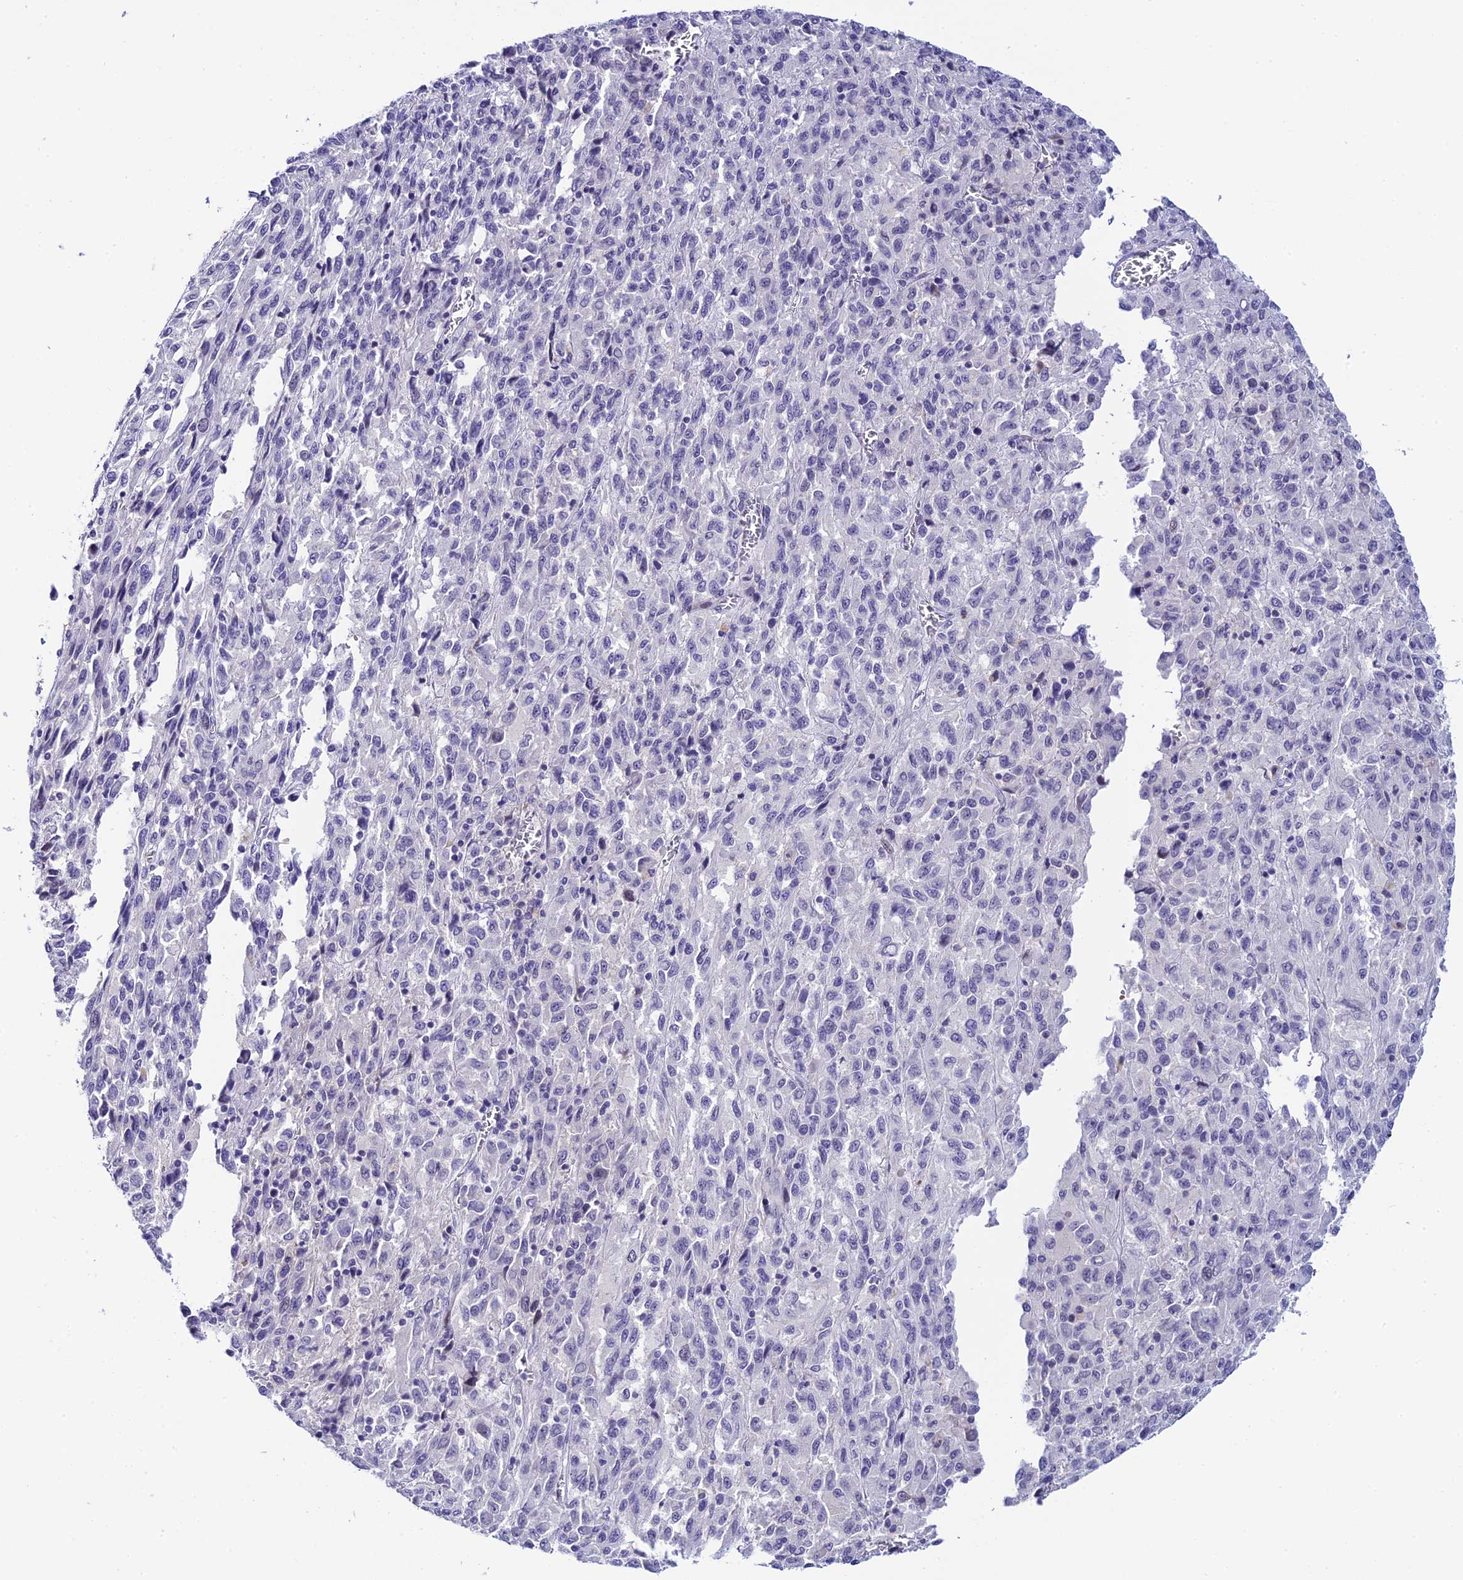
{"staining": {"intensity": "negative", "quantity": "none", "location": "none"}, "tissue": "melanoma", "cell_type": "Tumor cells", "image_type": "cancer", "snomed": [{"axis": "morphology", "description": "Malignant melanoma, Metastatic site"}, {"axis": "topography", "description": "Lung"}], "caption": "Immunohistochemical staining of human malignant melanoma (metastatic site) shows no significant expression in tumor cells.", "gene": "RASGEF1B", "patient": {"sex": "male", "age": 64}}